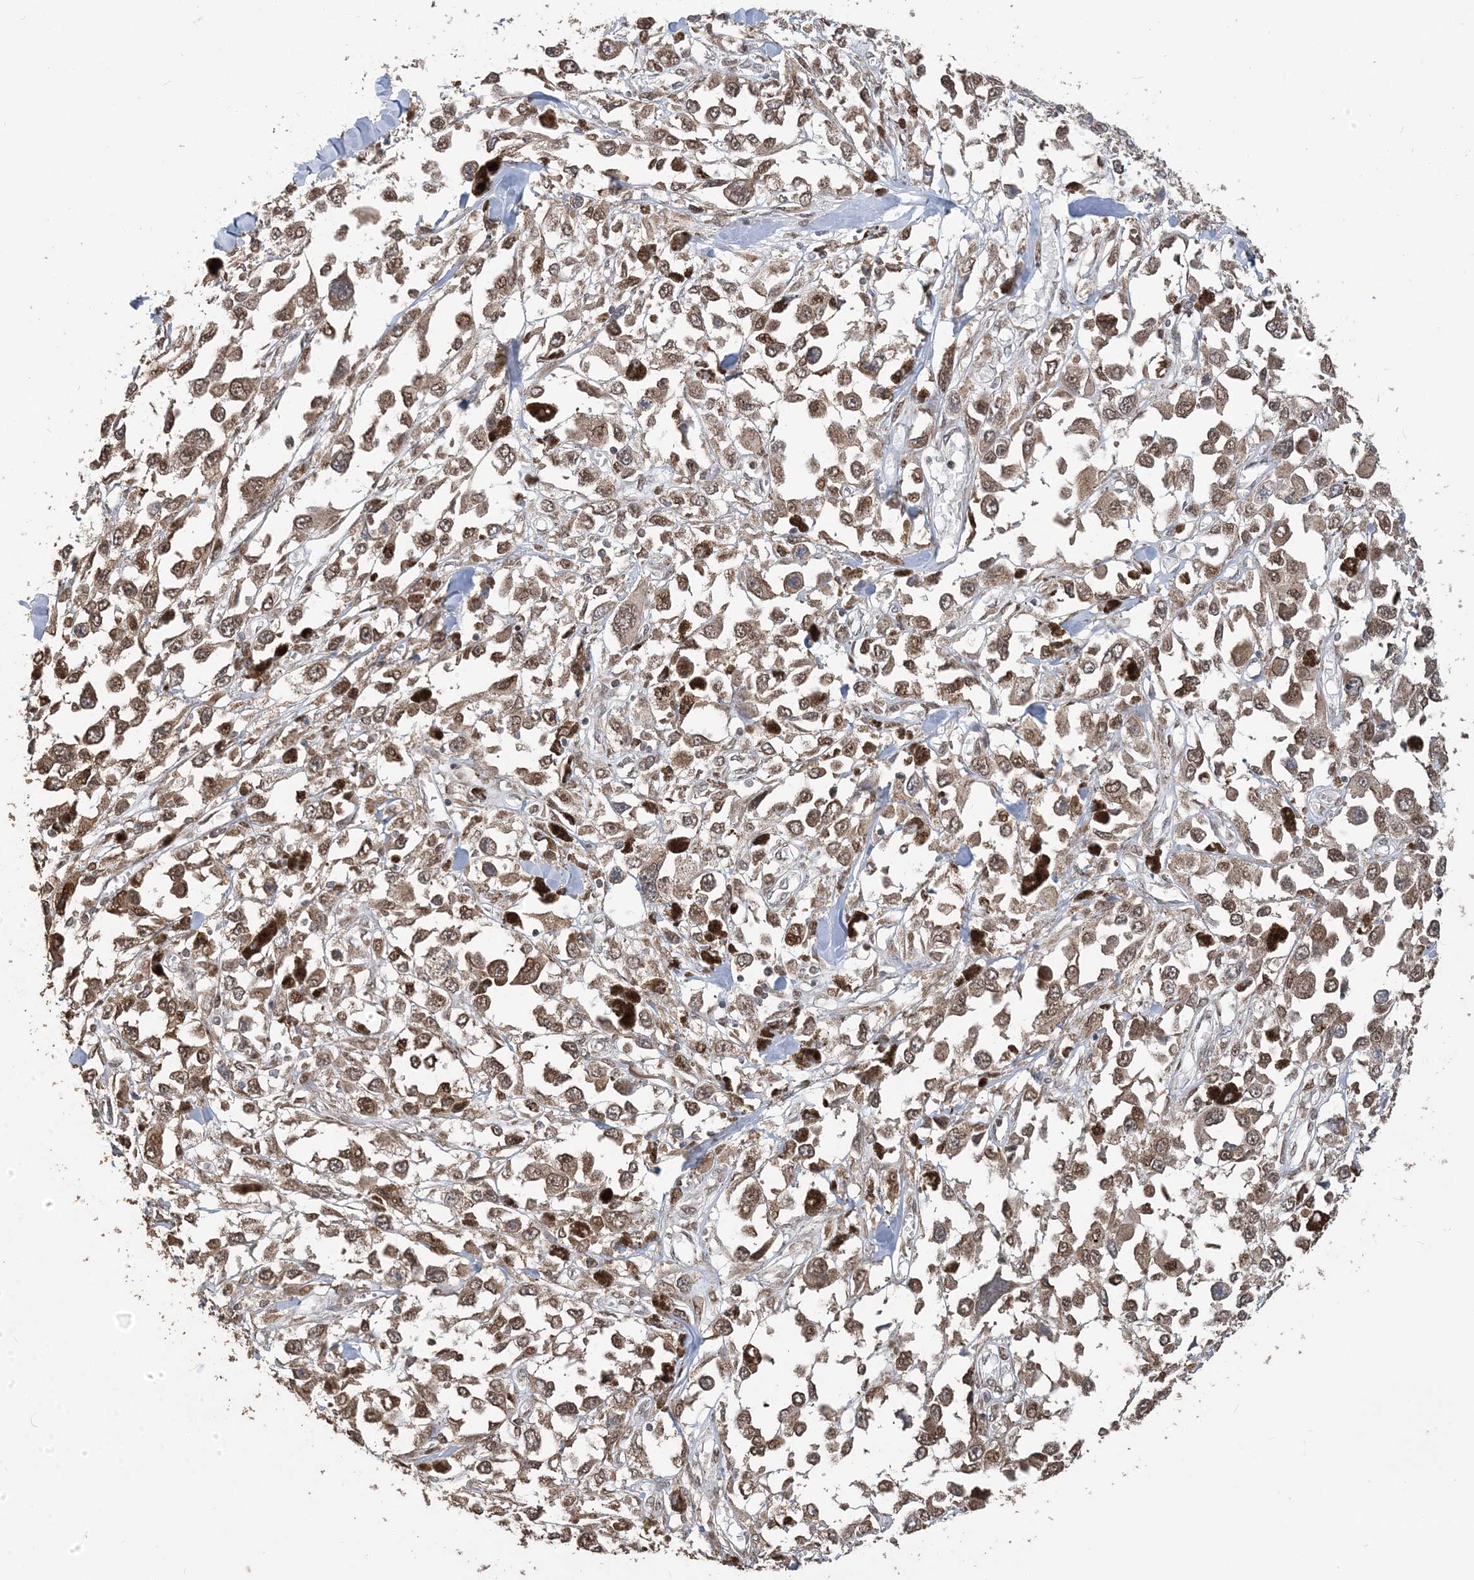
{"staining": {"intensity": "moderate", "quantity": ">75%", "location": "cytoplasmic/membranous,nuclear"}, "tissue": "melanoma", "cell_type": "Tumor cells", "image_type": "cancer", "snomed": [{"axis": "morphology", "description": "Malignant melanoma, Metastatic site"}, {"axis": "topography", "description": "Lymph node"}], "caption": "High-power microscopy captured an IHC micrograph of melanoma, revealing moderate cytoplasmic/membranous and nuclear expression in approximately >75% of tumor cells.", "gene": "RER1", "patient": {"sex": "male", "age": 59}}